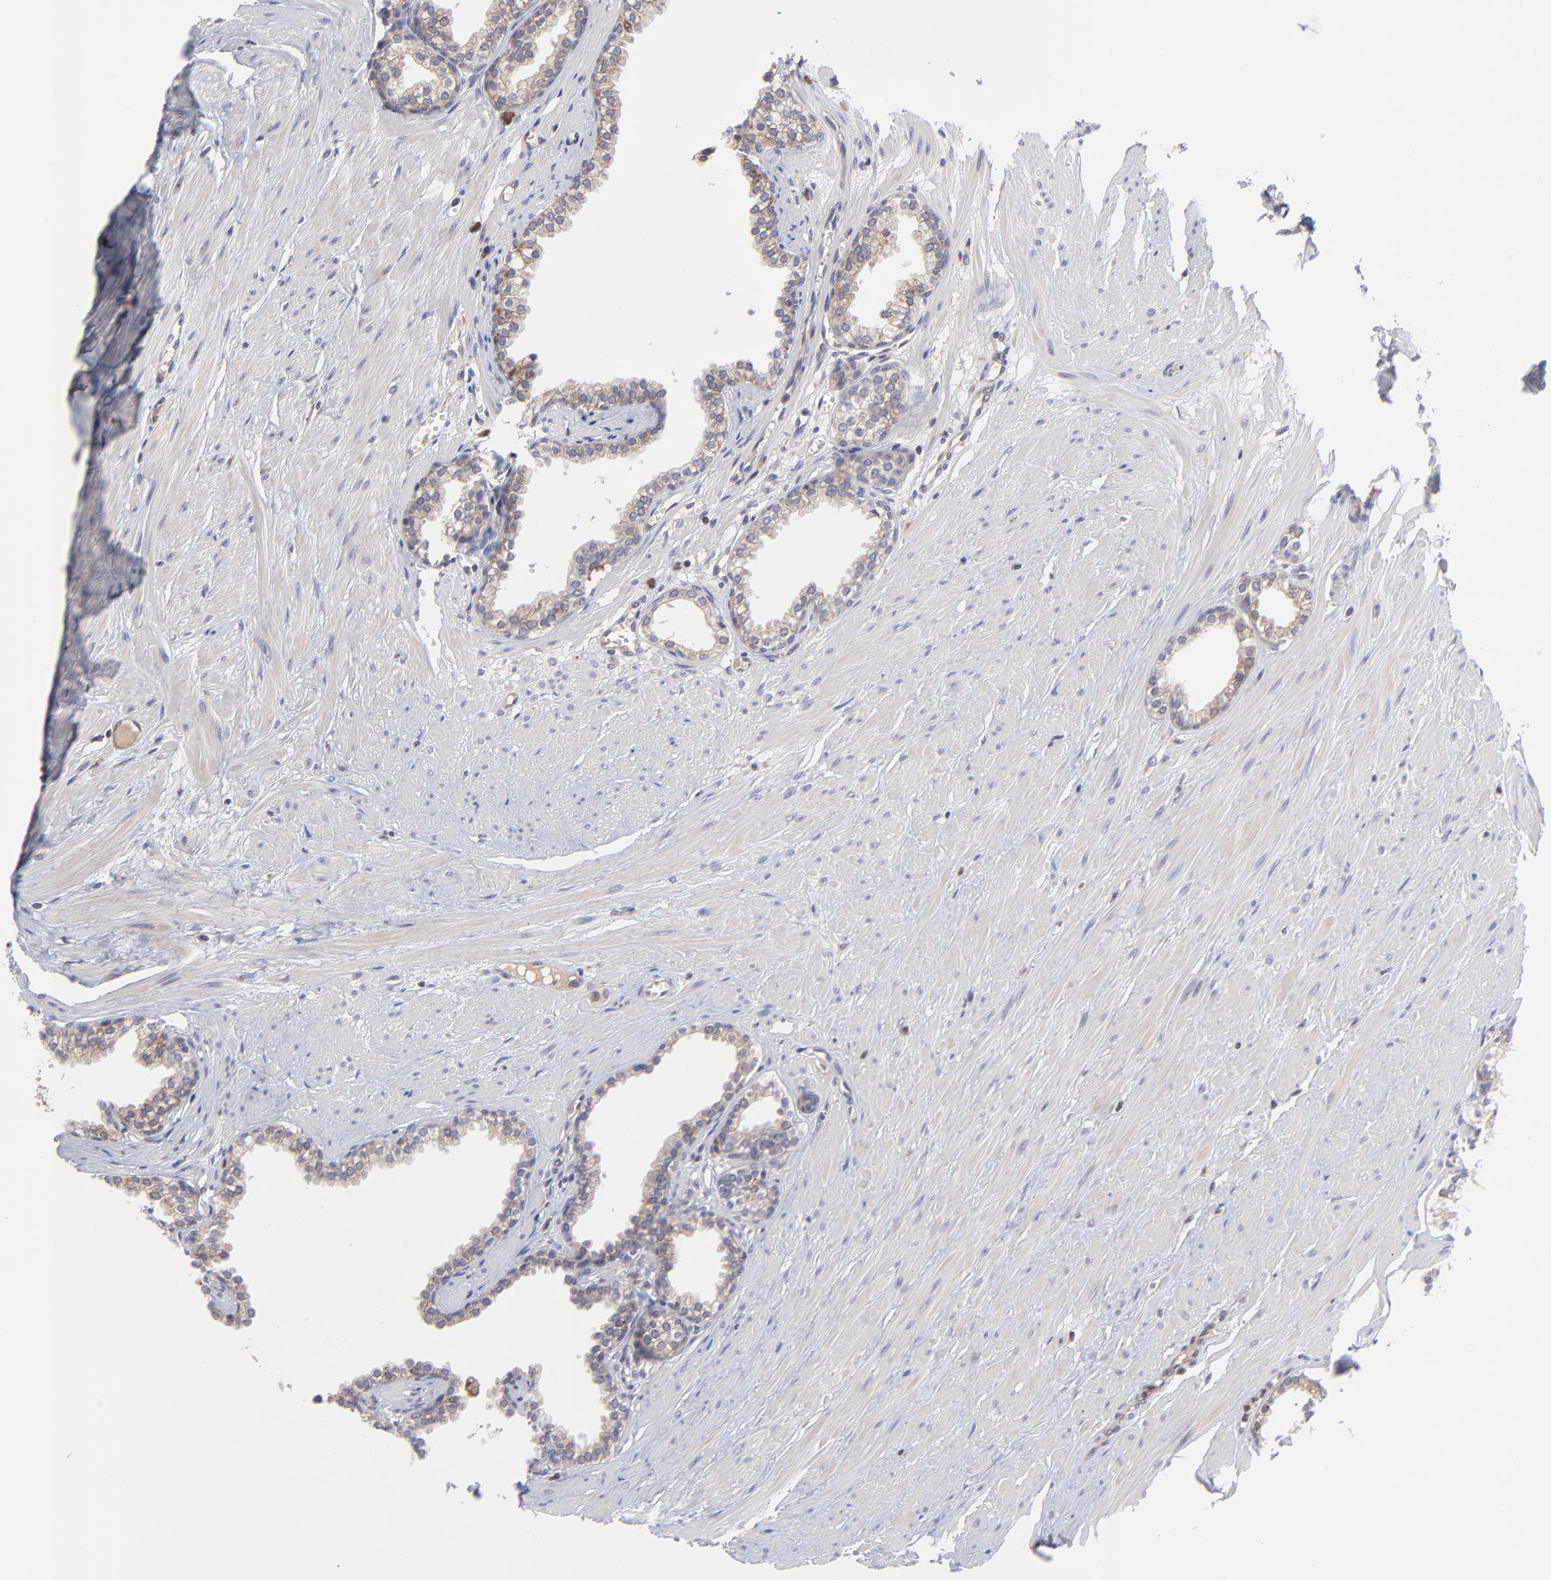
{"staining": {"intensity": "moderate", "quantity": ">75%", "location": "cytoplasmic/membranous"}, "tissue": "prostate", "cell_type": "Glandular cells", "image_type": "normal", "snomed": [{"axis": "morphology", "description": "Normal tissue, NOS"}, {"axis": "topography", "description": "Prostate"}], "caption": "Protein staining of unremarkable prostate displays moderate cytoplasmic/membranous positivity in approximately >75% of glandular cells. The protein is stained brown, and the nuclei are stained in blue (DAB IHC with brightfield microscopy, high magnification).", "gene": "UBE2L6", "patient": {"sex": "male", "age": 64}}